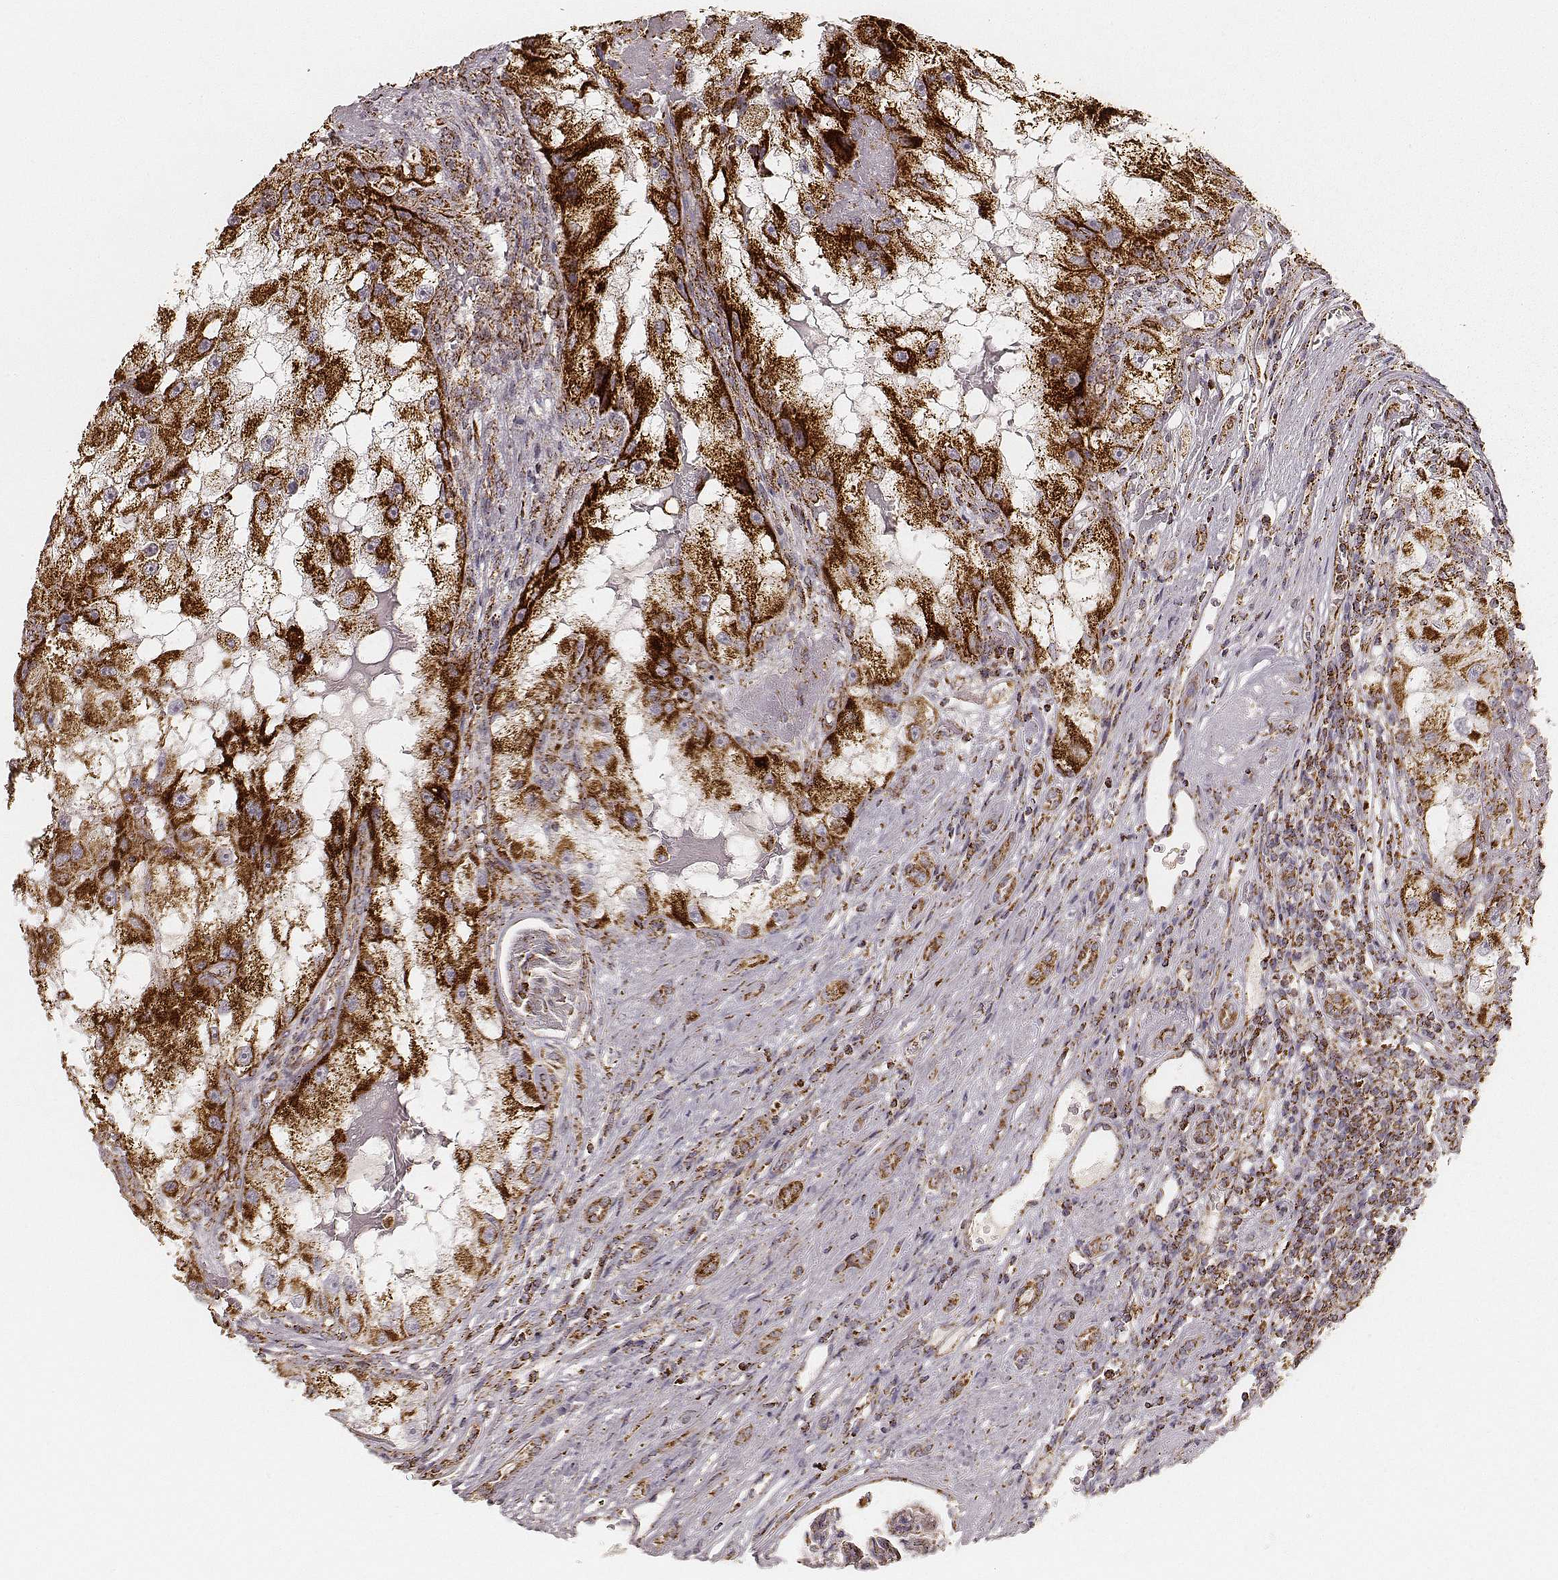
{"staining": {"intensity": "strong", "quantity": ">75%", "location": "cytoplasmic/membranous"}, "tissue": "renal cancer", "cell_type": "Tumor cells", "image_type": "cancer", "snomed": [{"axis": "morphology", "description": "Adenocarcinoma, NOS"}, {"axis": "topography", "description": "Kidney"}], "caption": "A micrograph showing strong cytoplasmic/membranous staining in approximately >75% of tumor cells in renal adenocarcinoma, as visualized by brown immunohistochemical staining.", "gene": "CS", "patient": {"sex": "male", "age": 63}}